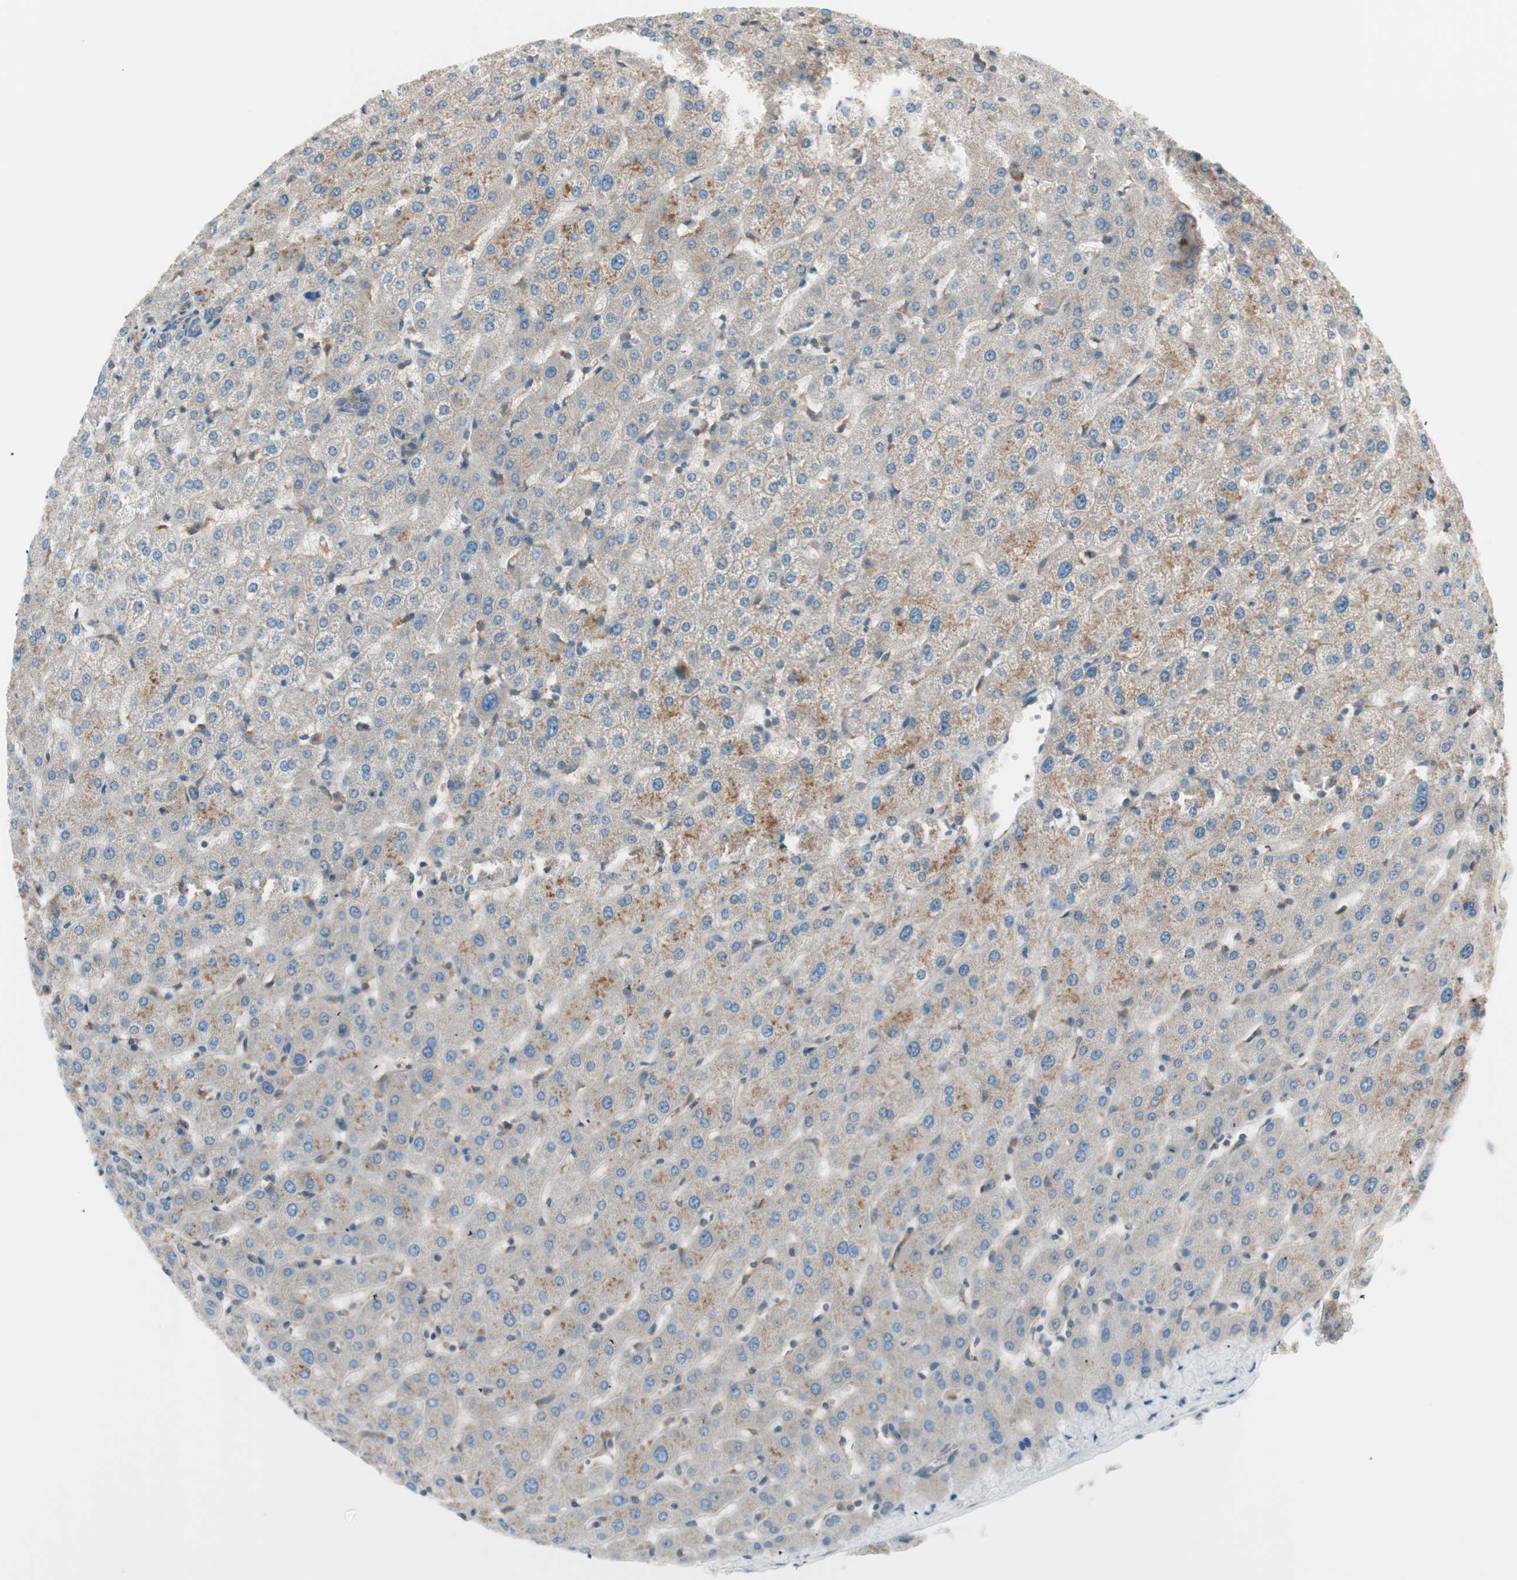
{"staining": {"intensity": "moderate", "quantity": ">75%", "location": "cytoplasmic/membranous"}, "tissue": "liver", "cell_type": "Cholangiocytes", "image_type": "normal", "snomed": [{"axis": "morphology", "description": "Normal tissue, NOS"}, {"axis": "morphology", "description": "Fibrosis, NOS"}, {"axis": "topography", "description": "Liver"}], "caption": "IHC of benign human liver demonstrates medium levels of moderate cytoplasmic/membranous expression in about >75% of cholangiocytes. (Stains: DAB in brown, nuclei in blue, Microscopy: brightfield microscopy at high magnification).", "gene": "RAB5A", "patient": {"sex": "female", "age": 29}}